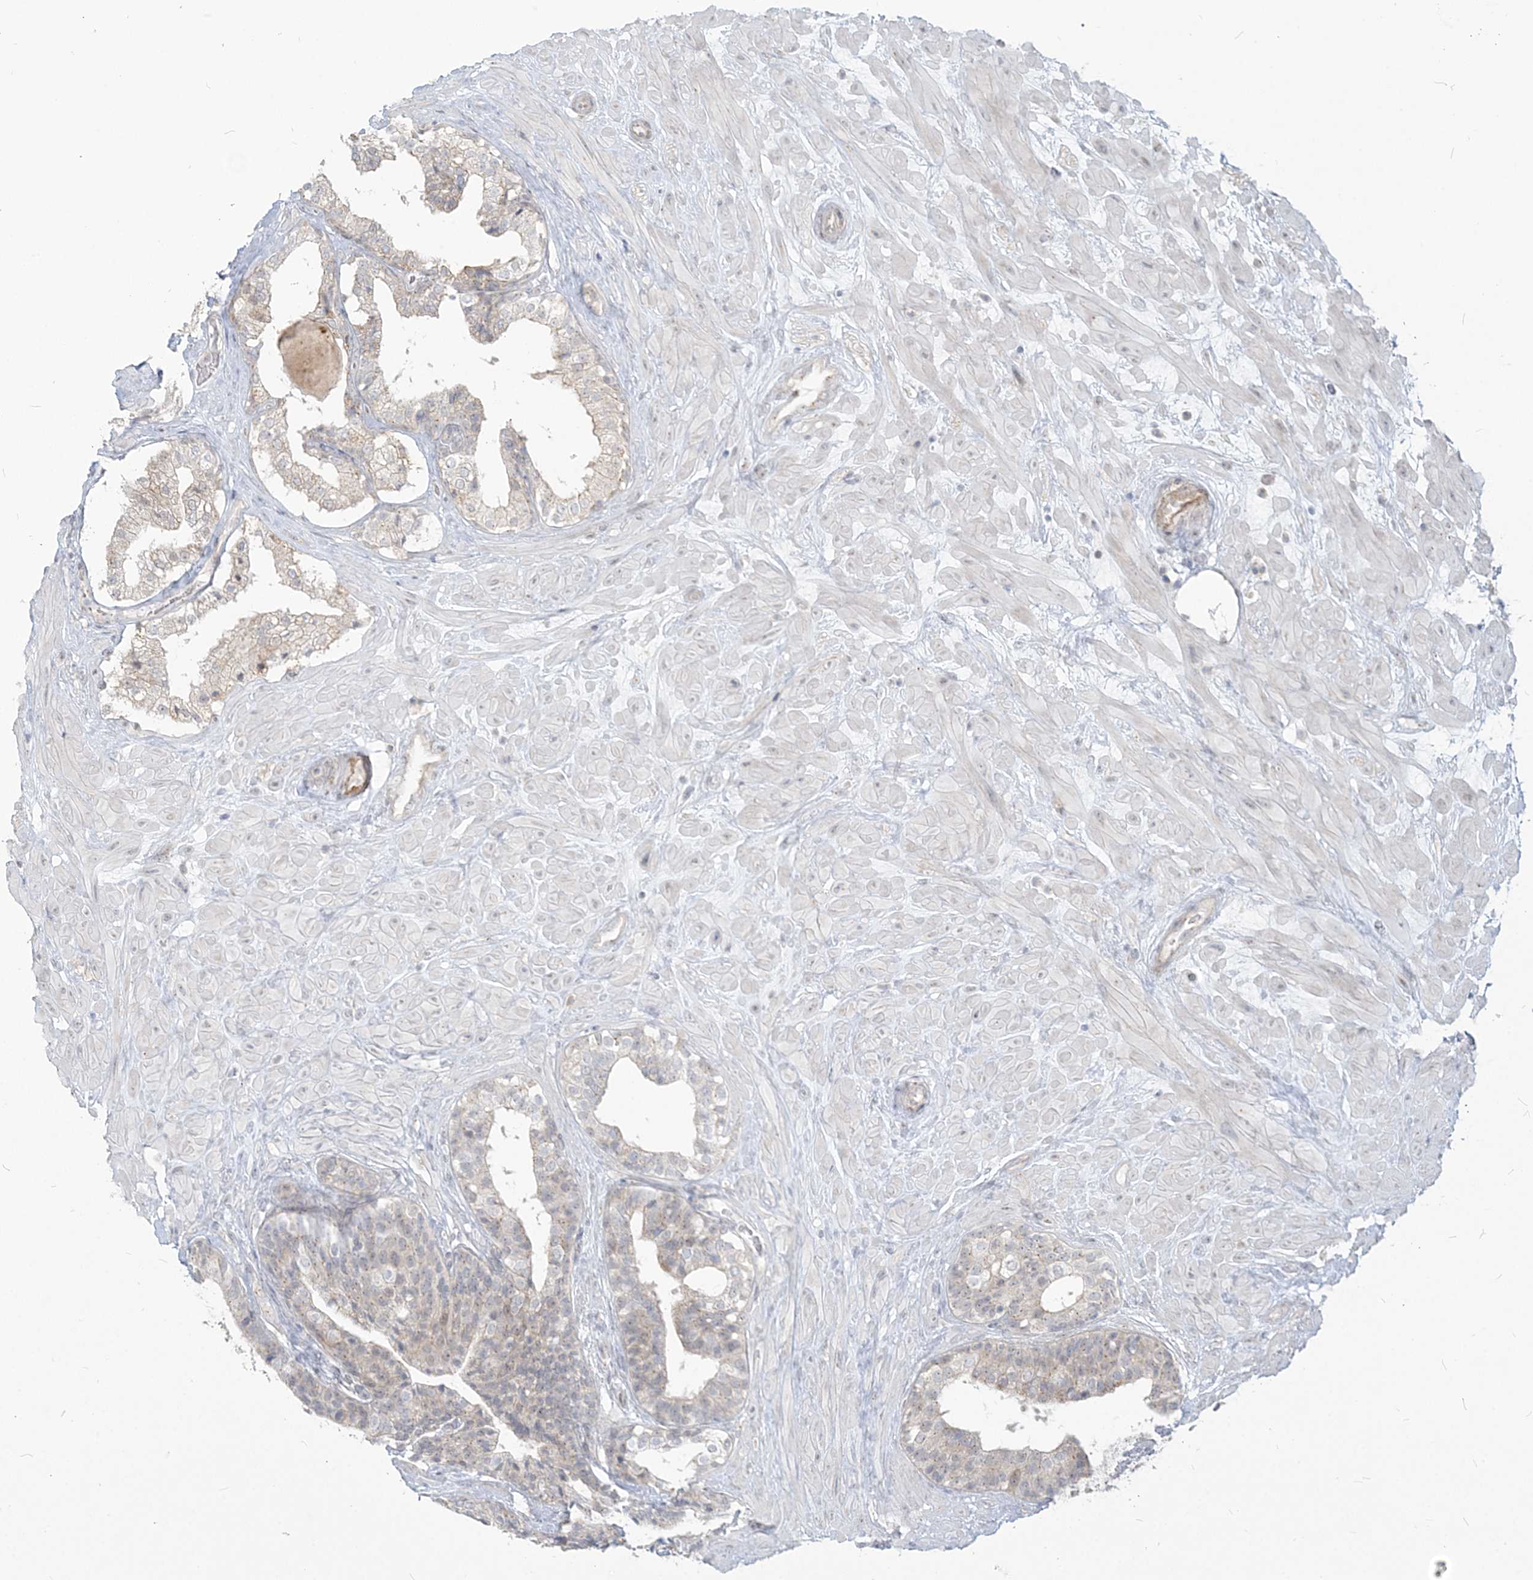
{"staining": {"intensity": "negative", "quantity": "none", "location": "none"}, "tissue": "prostate cancer", "cell_type": "Tumor cells", "image_type": "cancer", "snomed": [{"axis": "morphology", "description": "Adenocarcinoma, High grade"}, {"axis": "topography", "description": "Prostate"}], "caption": "High magnification brightfield microscopy of prostate cancer (high-grade adenocarcinoma) stained with DAB (brown) and counterstained with hematoxylin (blue): tumor cells show no significant staining.", "gene": "SDAD1", "patient": {"sex": "male", "age": 56}}